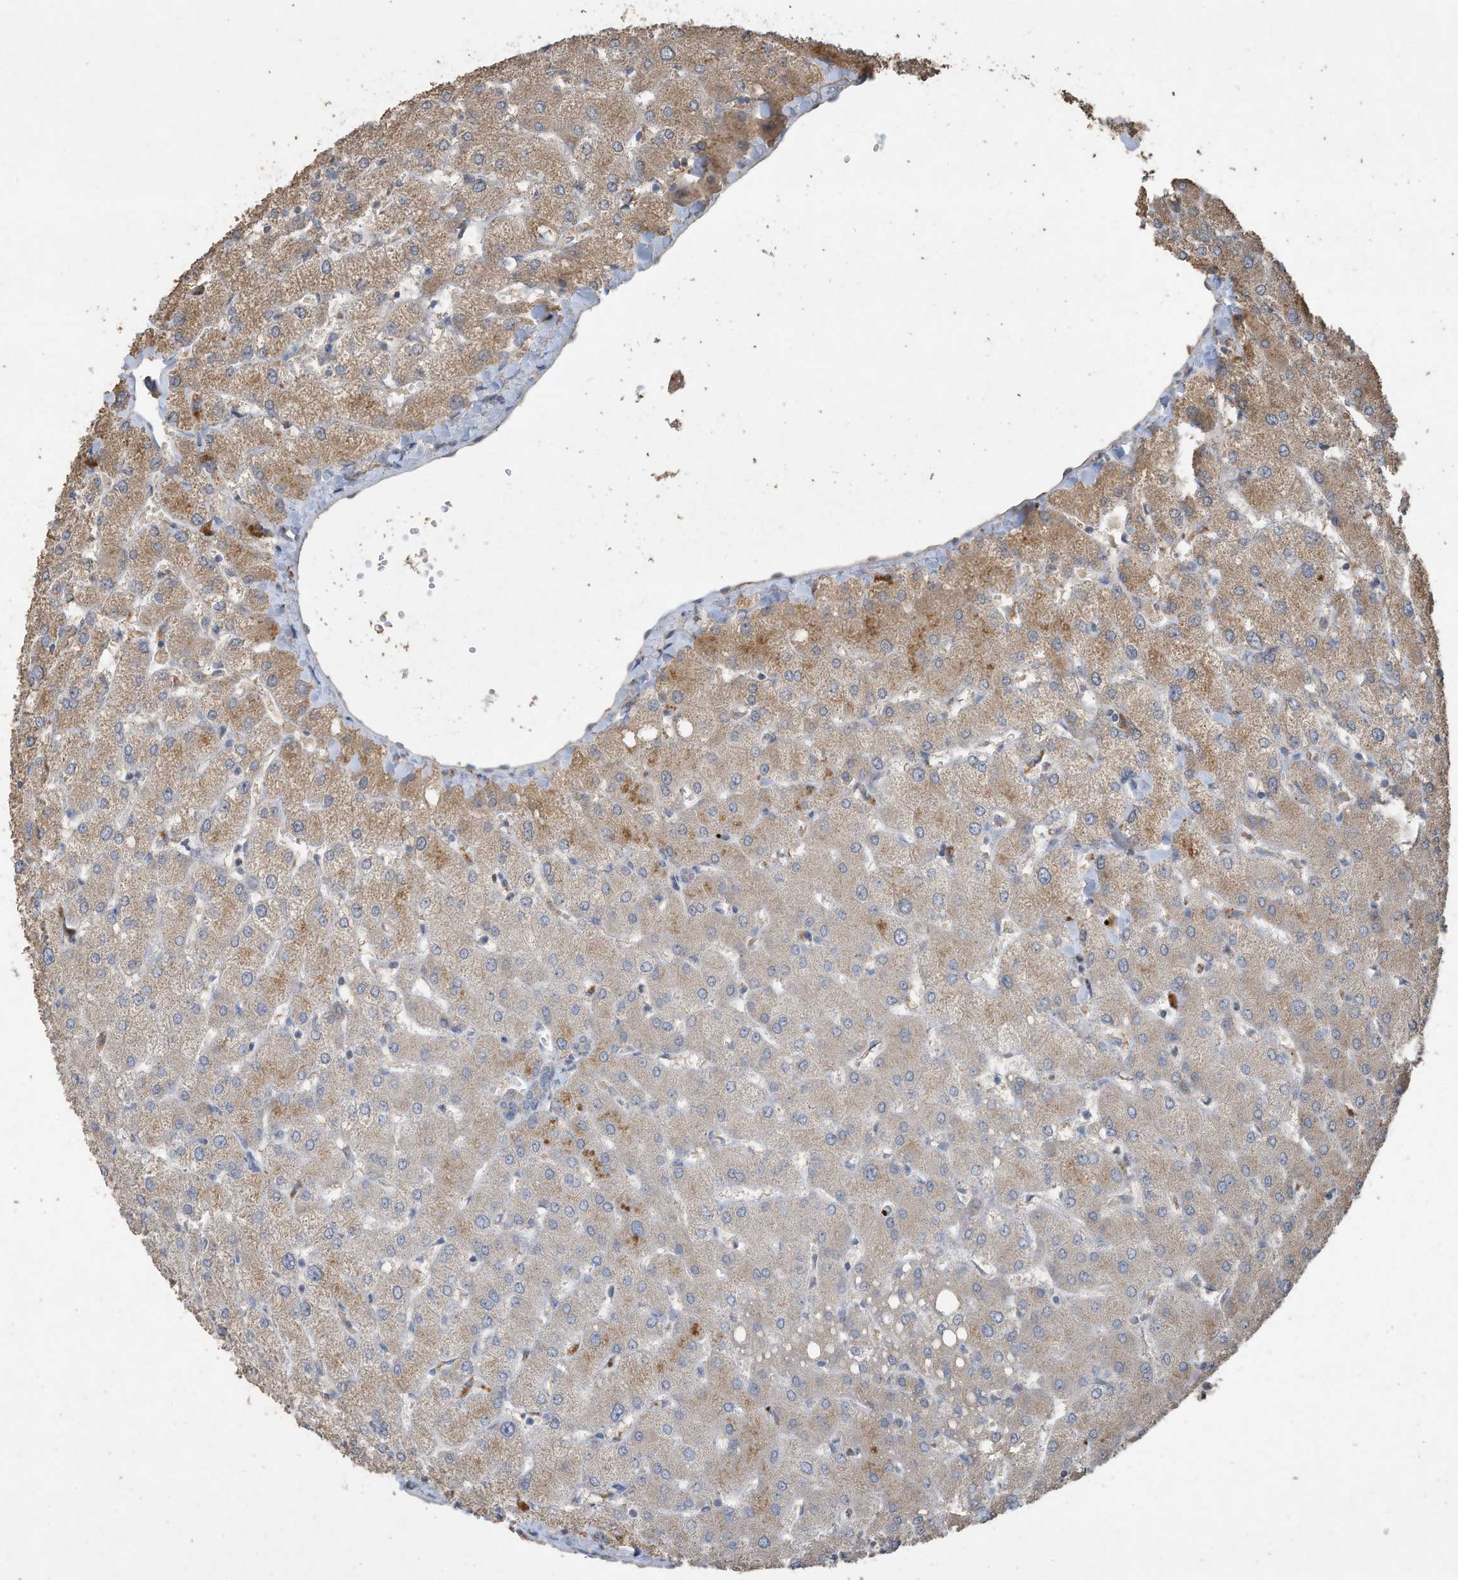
{"staining": {"intensity": "negative", "quantity": "none", "location": "none"}, "tissue": "liver", "cell_type": "Cholangiocytes", "image_type": "normal", "snomed": [{"axis": "morphology", "description": "Normal tissue, NOS"}, {"axis": "topography", "description": "Liver"}], "caption": "Immunohistochemistry (IHC) micrograph of benign human liver stained for a protein (brown), which exhibits no positivity in cholangiocytes.", "gene": "CAPN13", "patient": {"sex": "female", "age": 54}}